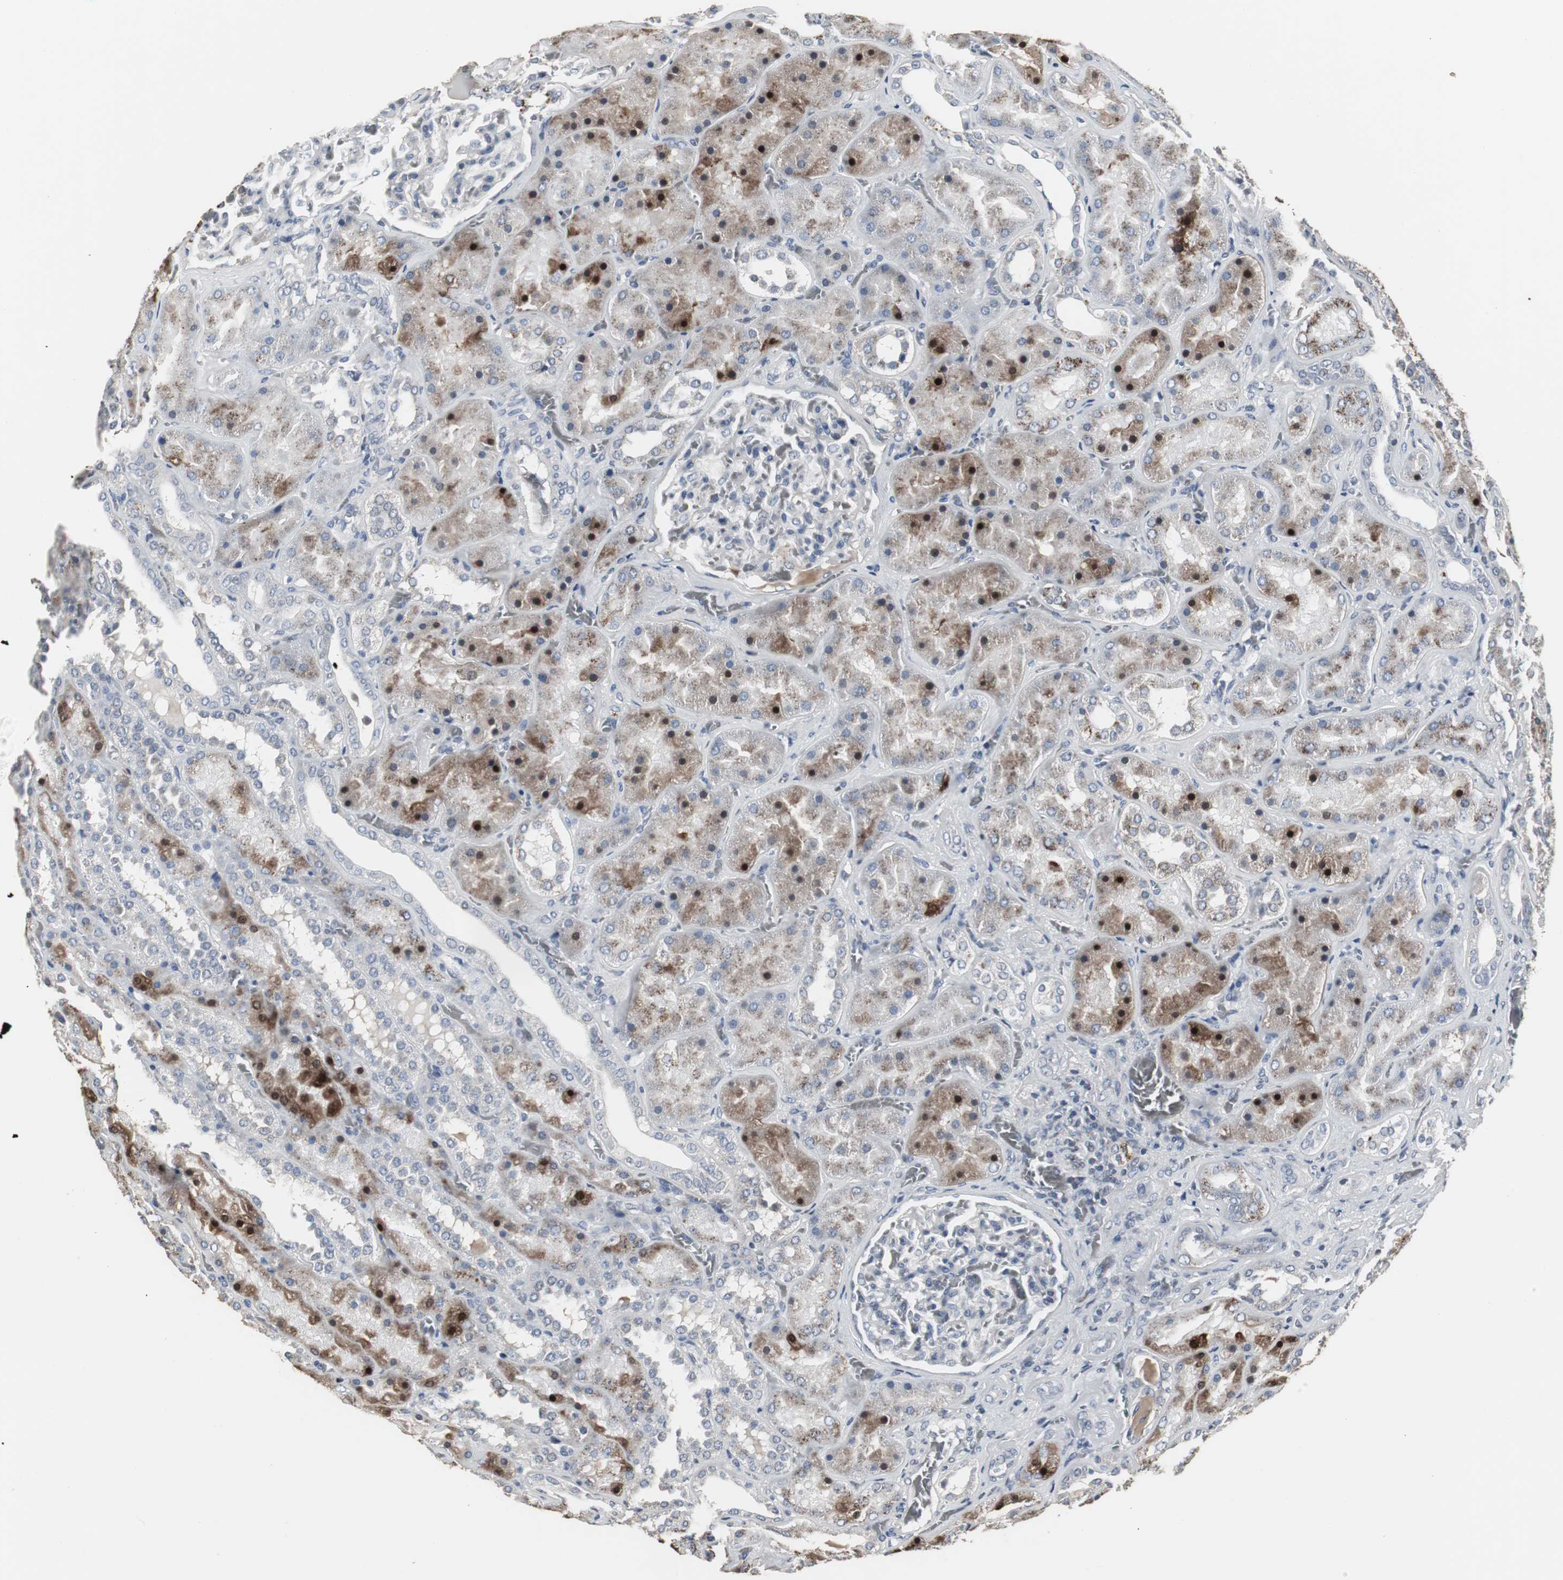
{"staining": {"intensity": "negative", "quantity": "none", "location": "none"}, "tissue": "kidney", "cell_type": "Cells in glomeruli", "image_type": "normal", "snomed": [{"axis": "morphology", "description": "Normal tissue, NOS"}, {"axis": "topography", "description": "Kidney"}], "caption": "This is an IHC image of normal kidney. There is no expression in cells in glomeruli.", "gene": "ACAA1", "patient": {"sex": "male", "age": 28}}